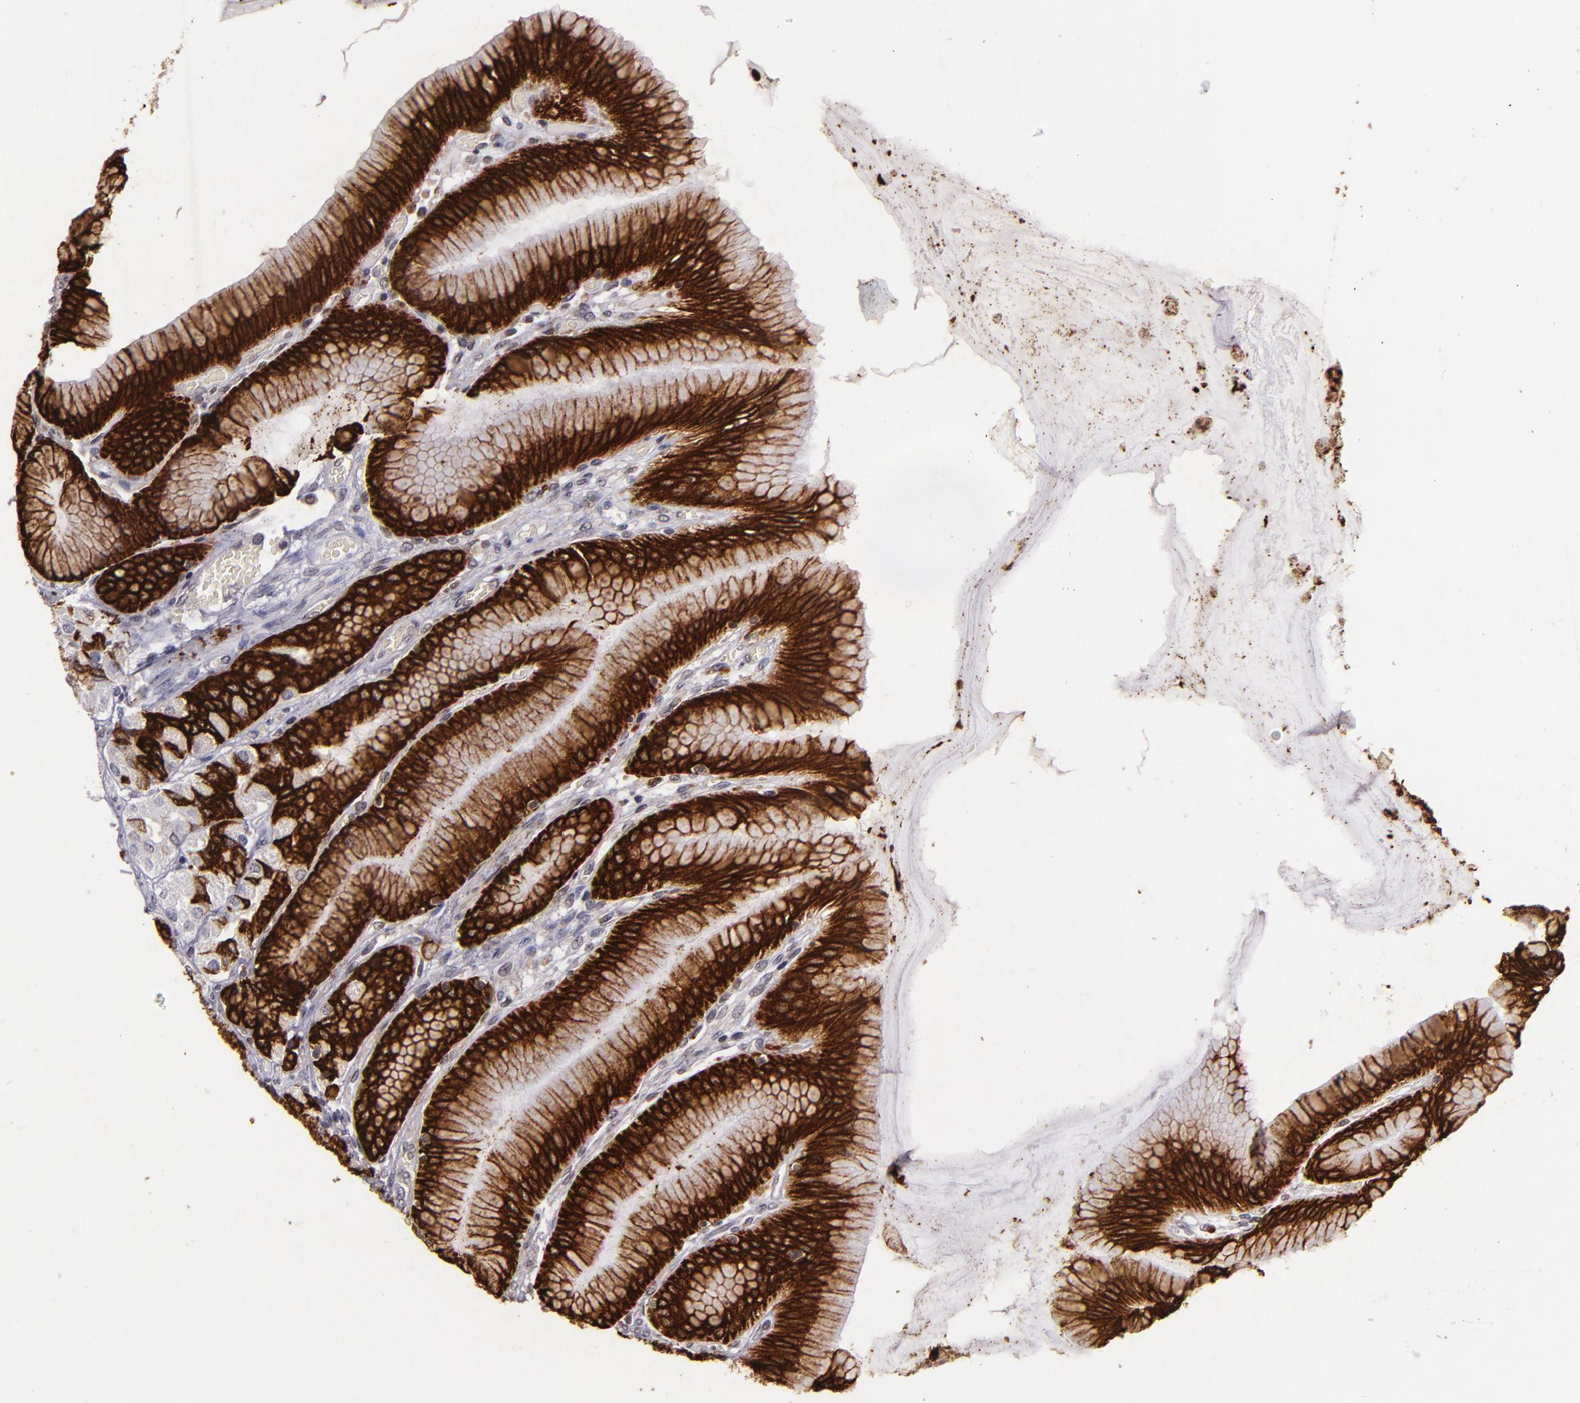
{"staining": {"intensity": "strong", "quantity": ">75%", "location": "cytoplasmic/membranous"}, "tissue": "stomach", "cell_type": "Glandular cells", "image_type": "normal", "snomed": [{"axis": "morphology", "description": "Normal tissue, NOS"}, {"axis": "morphology", "description": "Adenocarcinoma, NOS"}, {"axis": "topography", "description": "Stomach"}, {"axis": "topography", "description": "Stomach, lower"}], "caption": "DAB immunohistochemical staining of benign human stomach shows strong cytoplasmic/membranous protein staining in approximately >75% of glandular cells.", "gene": "MUC5AC", "patient": {"sex": "female", "age": 65}}